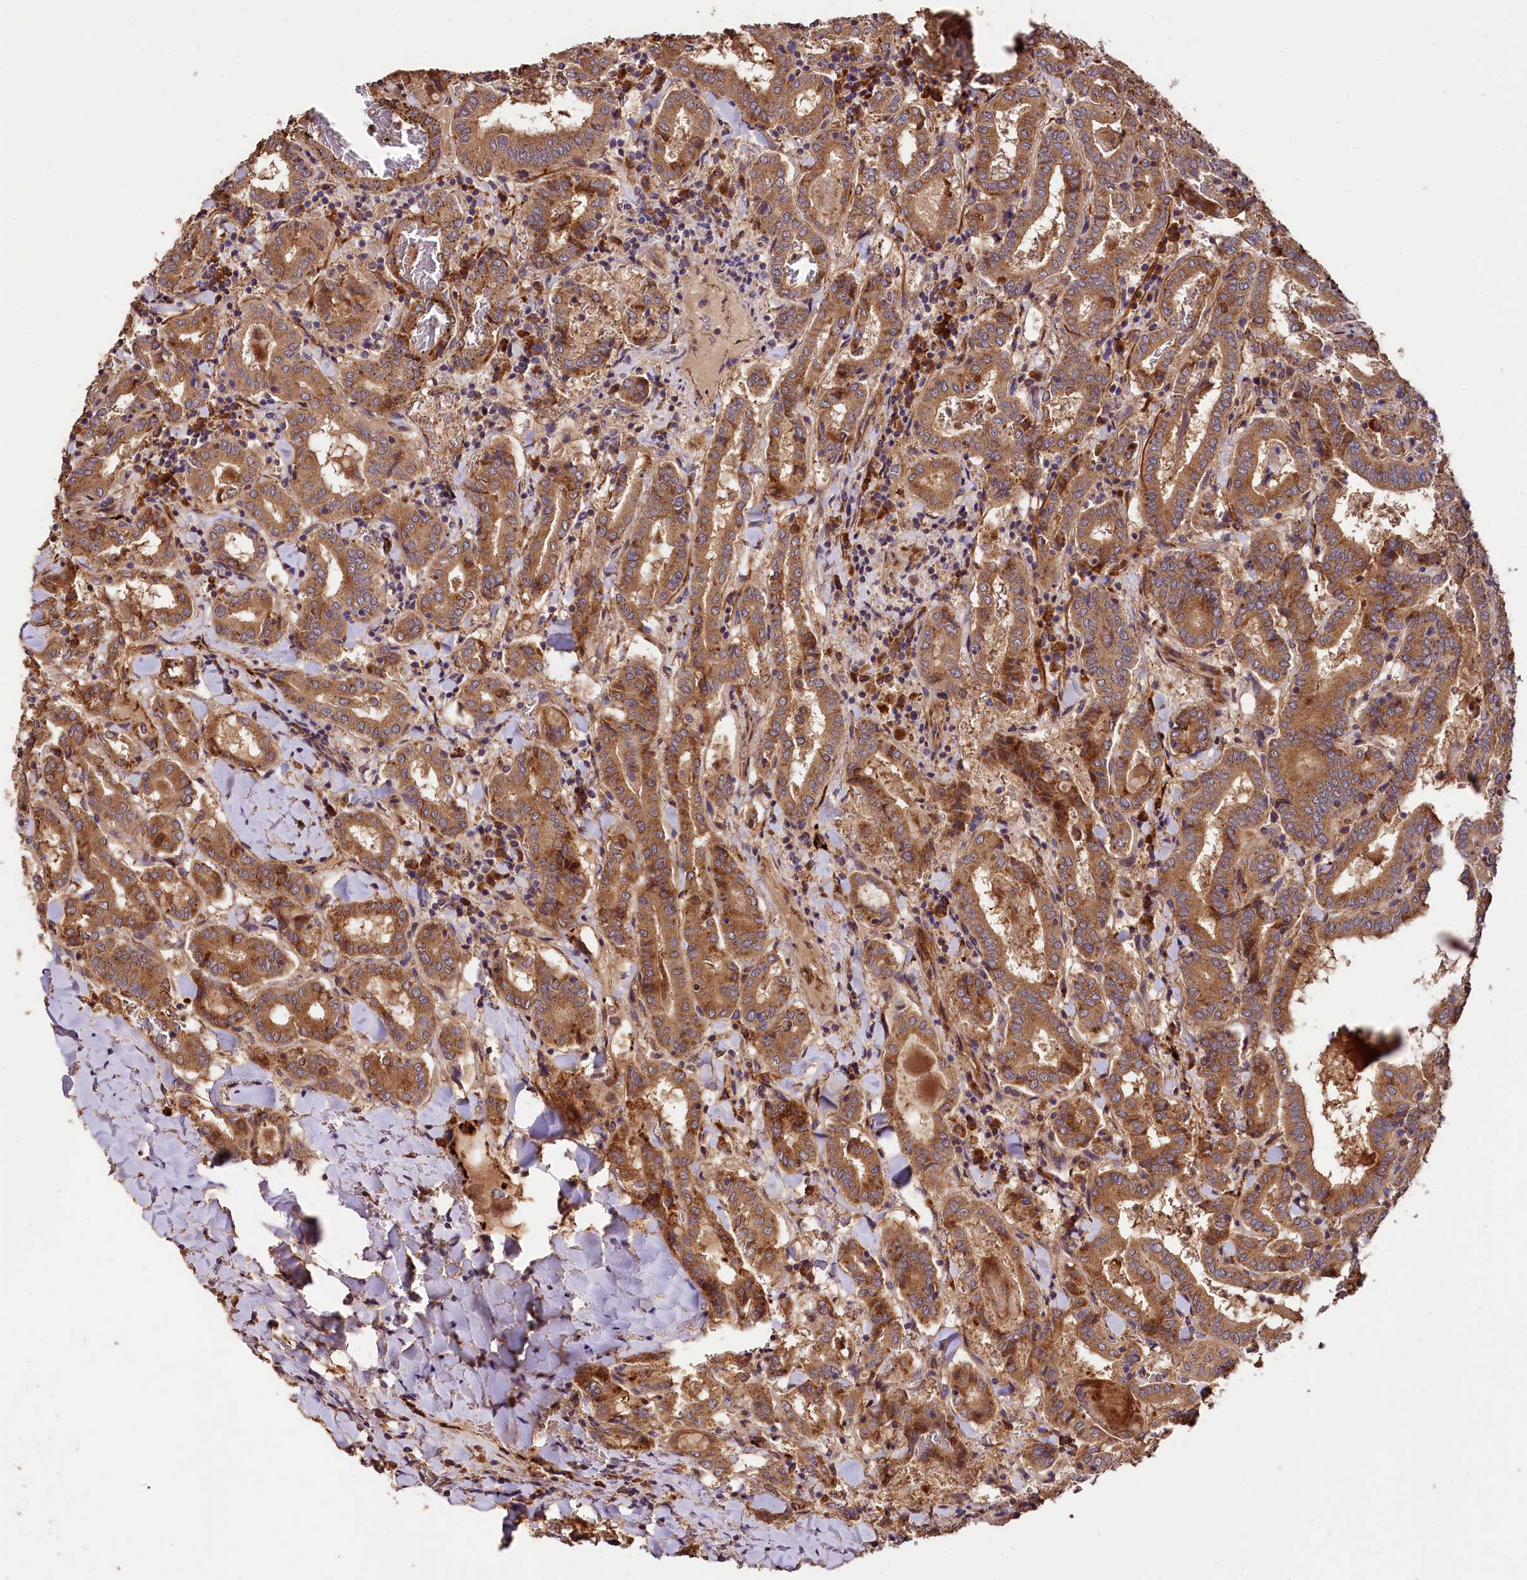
{"staining": {"intensity": "moderate", "quantity": ">75%", "location": "cytoplasmic/membranous"}, "tissue": "thyroid cancer", "cell_type": "Tumor cells", "image_type": "cancer", "snomed": [{"axis": "morphology", "description": "Papillary adenocarcinoma, NOS"}, {"axis": "topography", "description": "Thyroid gland"}], "caption": "Thyroid cancer tissue demonstrates moderate cytoplasmic/membranous staining in about >75% of tumor cells", "gene": "RASSF1", "patient": {"sex": "female", "age": 72}}